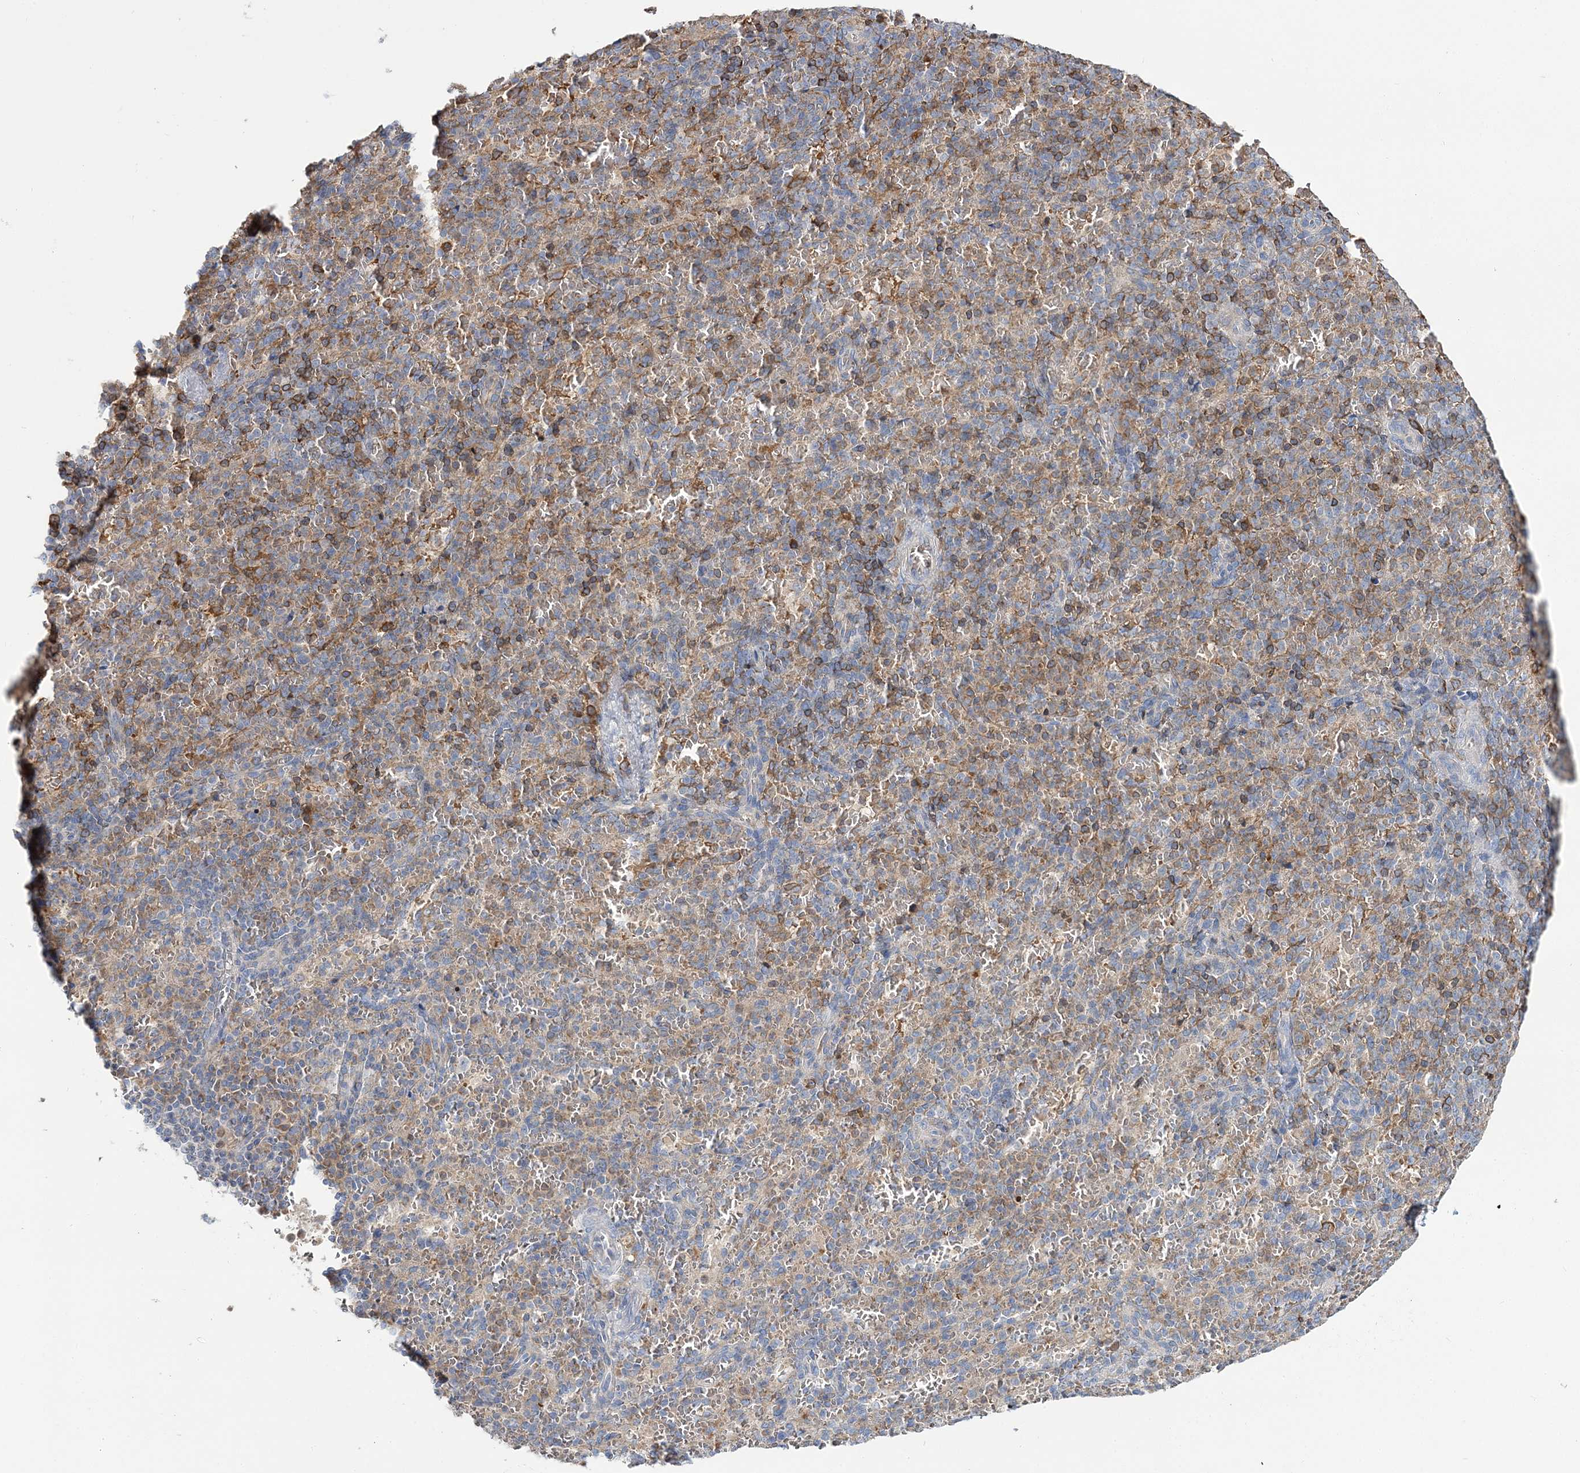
{"staining": {"intensity": "moderate", "quantity": "<25%", "location": "cytoplasmic/membranous"}, "tissue": "spleen", "cell_type": "Cells in red pulp", "image_type": "normal", "snomed": [{"axis": "morphology", "description": "Normal tissue, NOS"}, {"axis": "topography", "description": "Spleen"}], "caption": "IHC (DAB (3,3'-diaminobenzidine)) staining of unremarkable human spleen reveals moderate cytoplasmic/membranous protein expression in approximately <25% of cells in red pulp. The staining was performed using DAB to visualize the protein expression in brown, while the nuclei were stained in blue with hematoxylin (Magnification: 20x).", "gene": "ATP11B", "patient": {"sex": "female", "age": 74}}